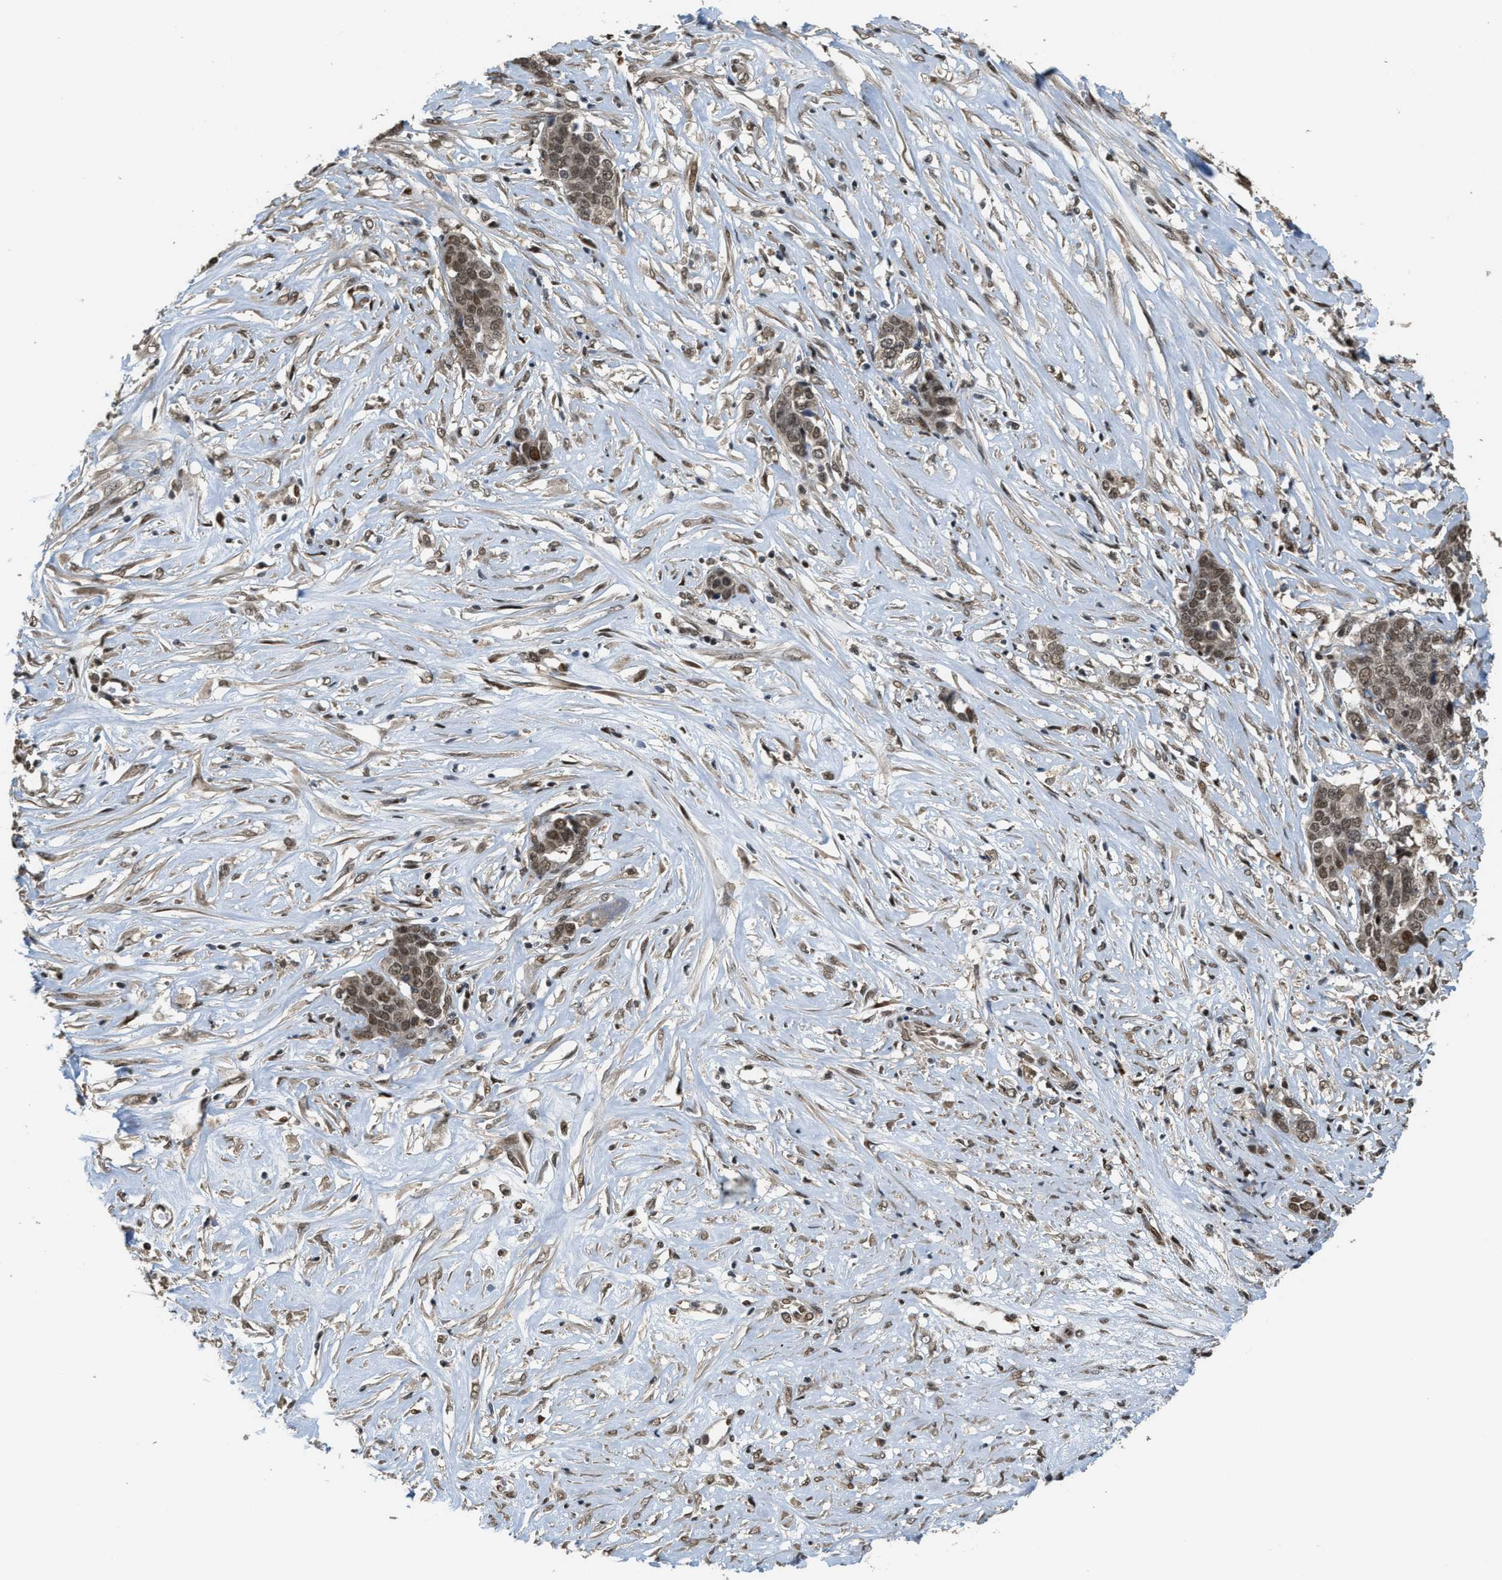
{"staining": {"intensity": "moderate", "quantity": "25%-75%", "location": "nuclear"}, "tissue": "ovarian cancer", "cell_type": "Tumor cells", "image_type": "cancer", "snomed": [{"axis": "morphology", "description": "Cystadenocarcinoma, serous, NOS"}, {"axis": "topography", "description": "Ovary"}], "caption": "Moderate nuclear expression for a protein is appreciated in approximately 25%-75% of tumor cells of ovarian cancer using immunohistochemistry.", "gene": "SERTAD2", "patient": {"sex": "female", "age": 44}}